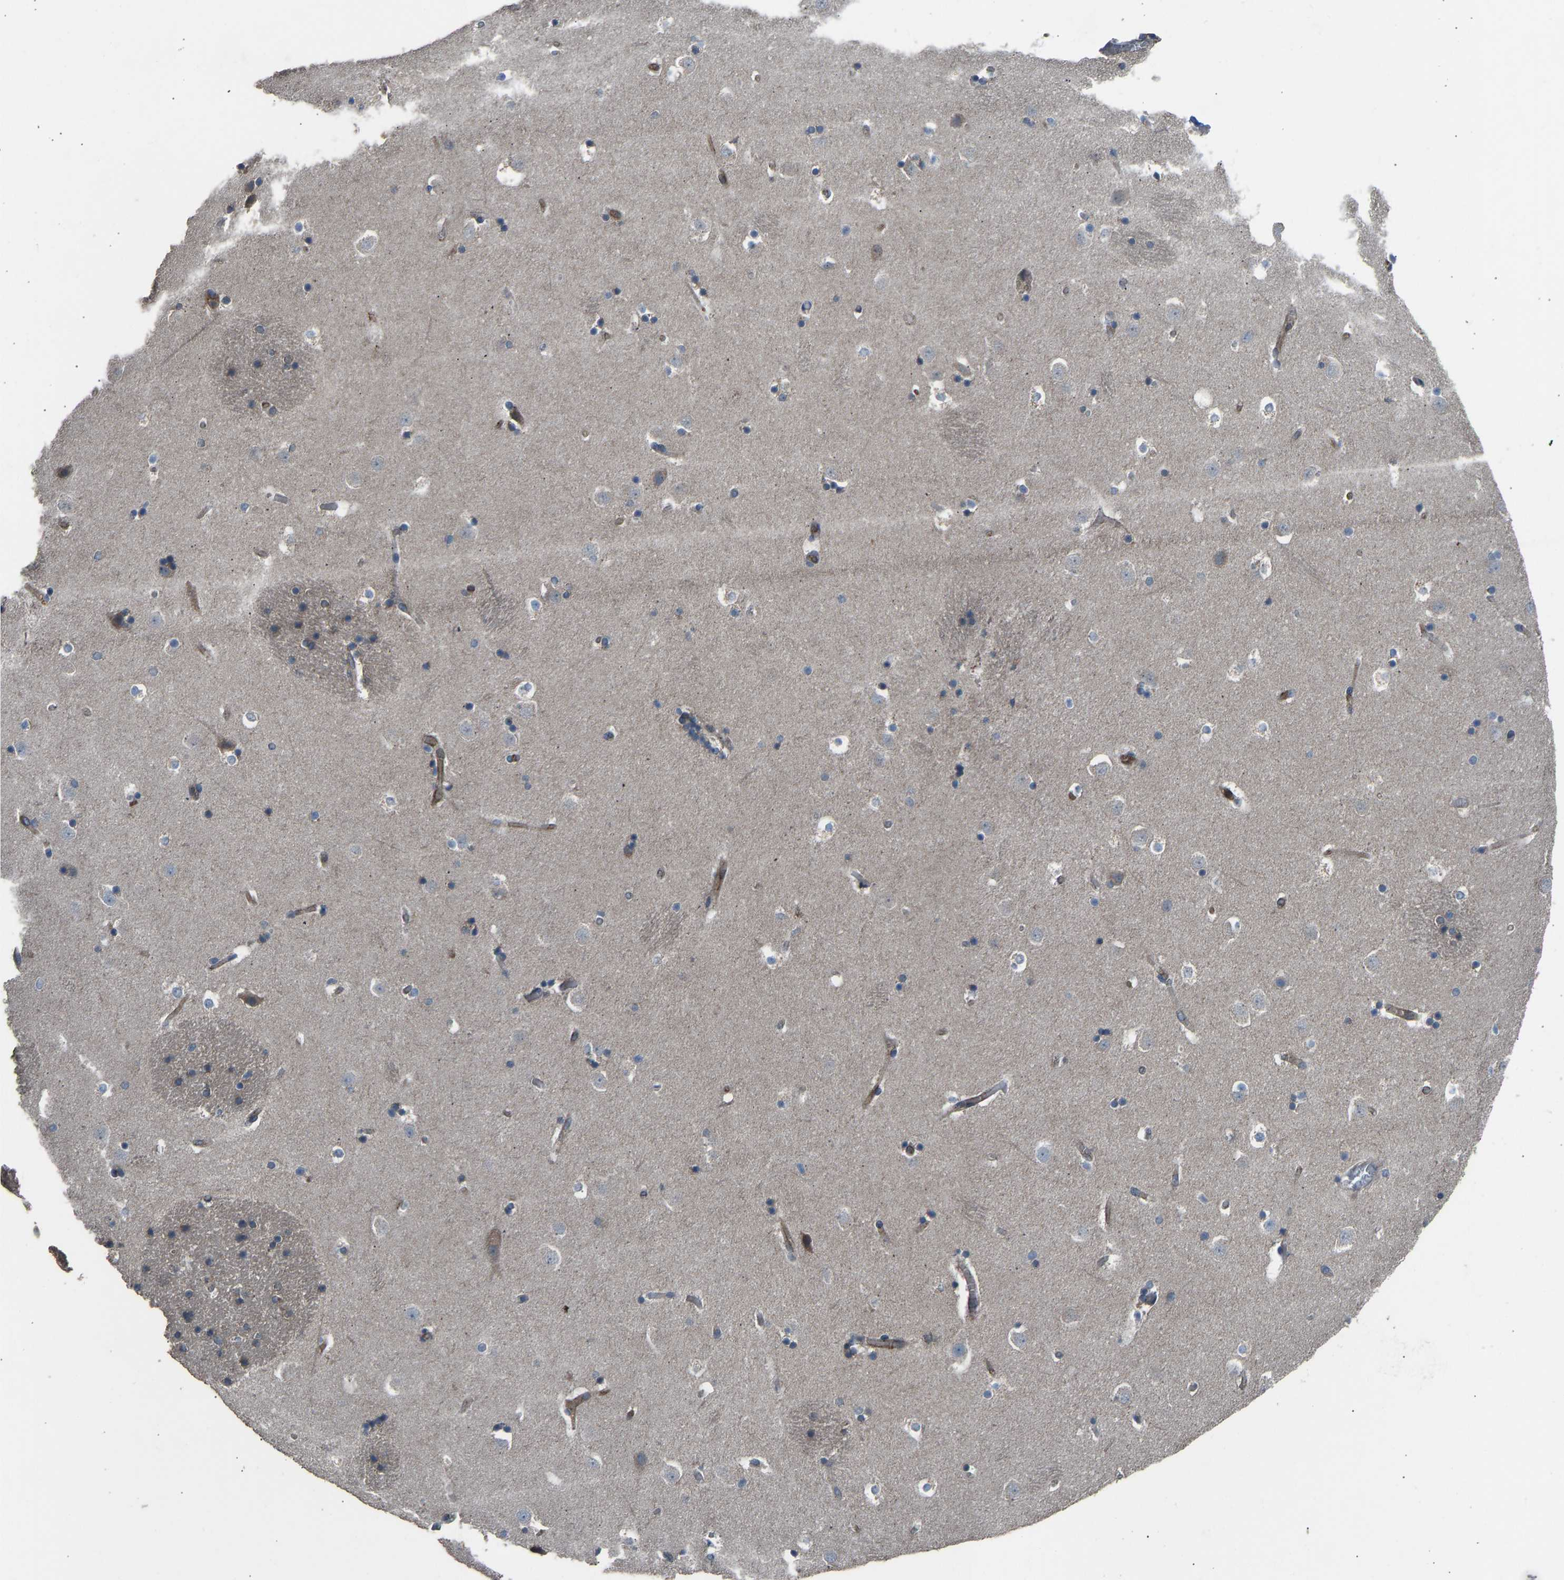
{"staining": {"intensity": "weak", "quantity": "<25%", "location": "cytoplasmic/membranous"}, "tissue": "caudate", "cell_type": "Glial cells", "image_type": "normal", "snomed": [{"axis": "morphology", "description": "Normal tissue, NOS"}, {"axis": "topography", "description": "Lateral ventricle wall"}], "caption": "This is an IHC histopathology image of unremarkable caudate. There is no expression in glial cells.", "gene": "SLC43A1", "patient": {"sex": "male", "age": 45}}